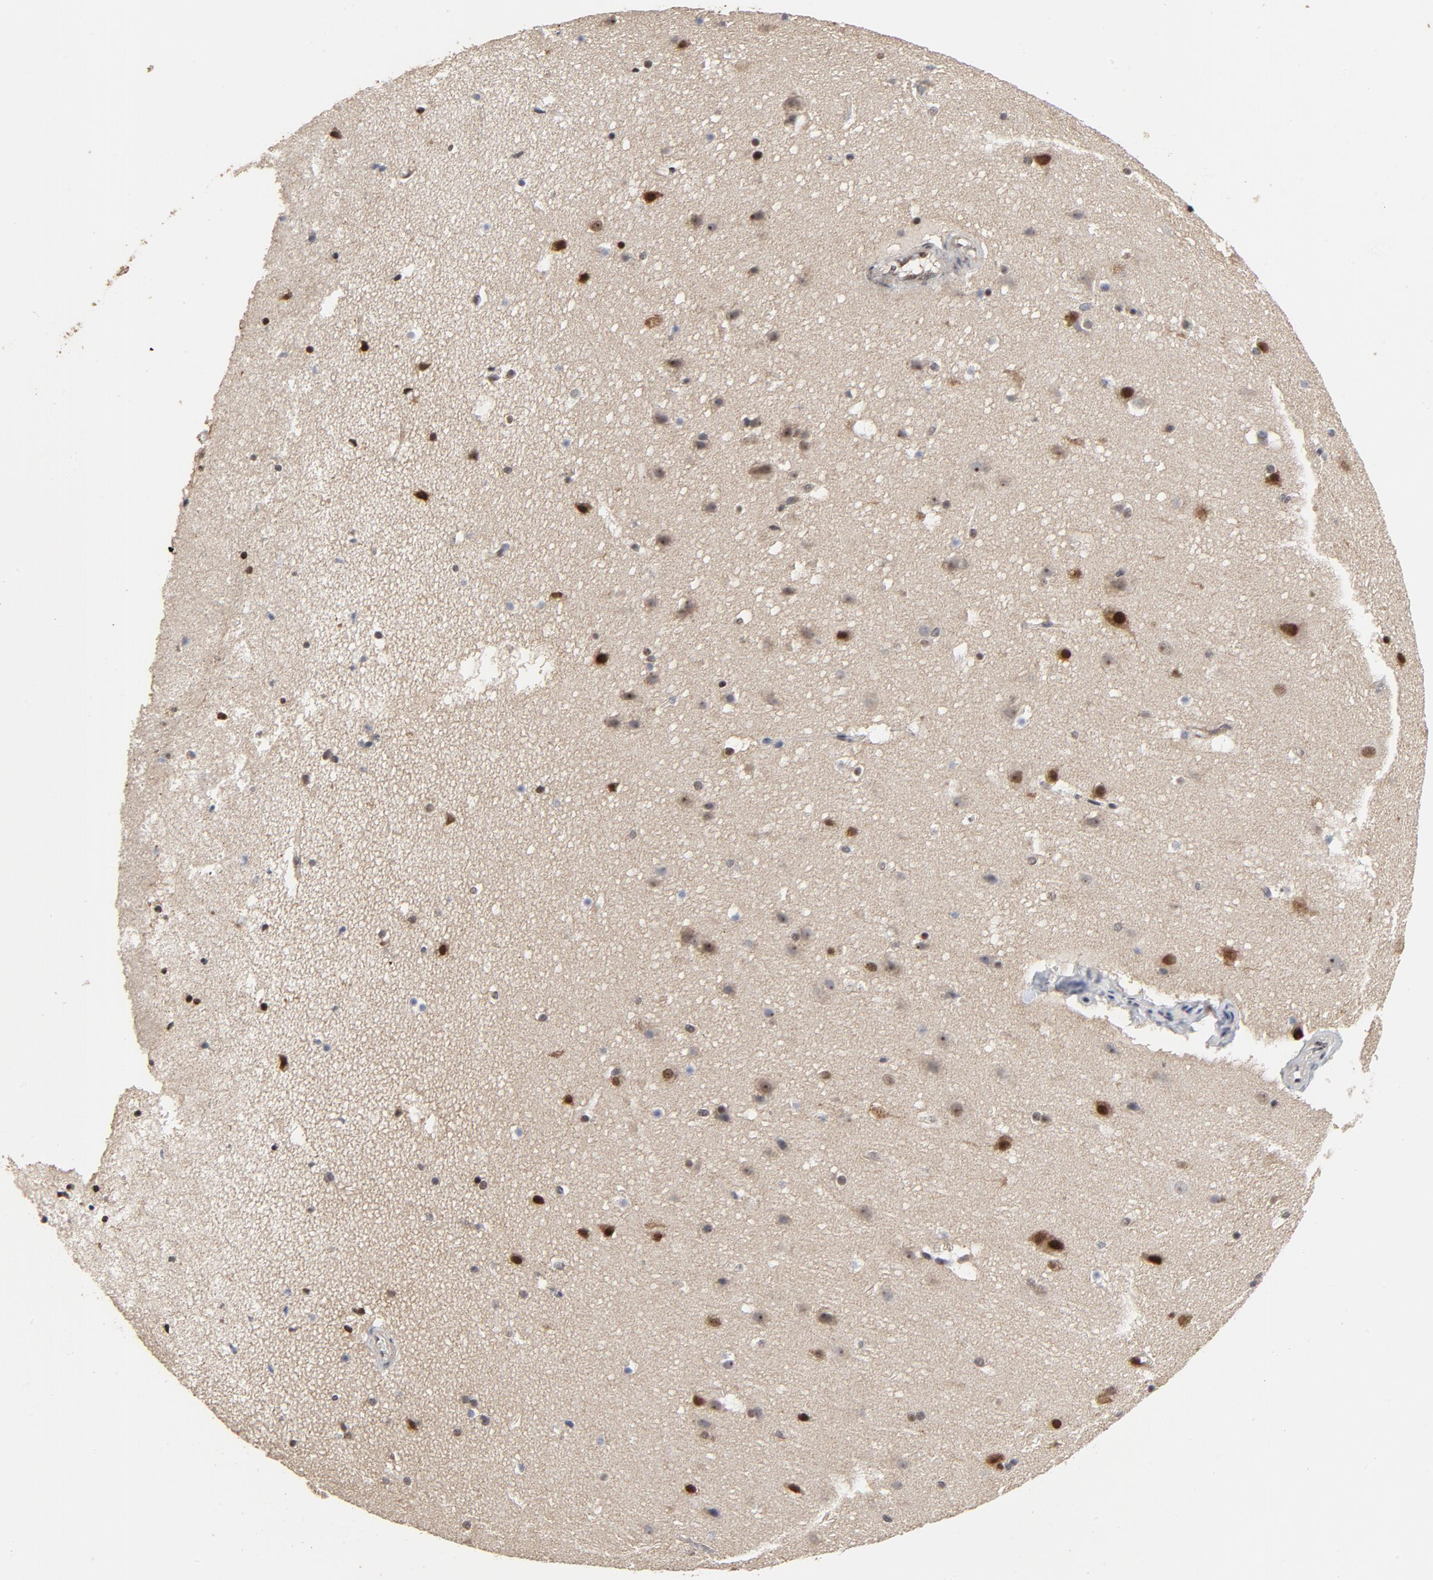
{"staining": {"intensity": "negative", "quantity": "none", "location": "none"}, "tissue": "cerebral cortex", "cell_type": "Endothelial cells", "image_type": "normal", "snomed": [{"axis": "morphology", "description": "Normal tissue, NOS"}, {"axis": "topography", "description": "Cerebral cortex"}], "caption": "IHC photomicrograph of benign cerebral cortex: cerebral cortex stained with DAB reveals no significant protein positivity in endothelial cells.", "gene": "TP53RK", "patient": {"sex": "male", "age": 45}}